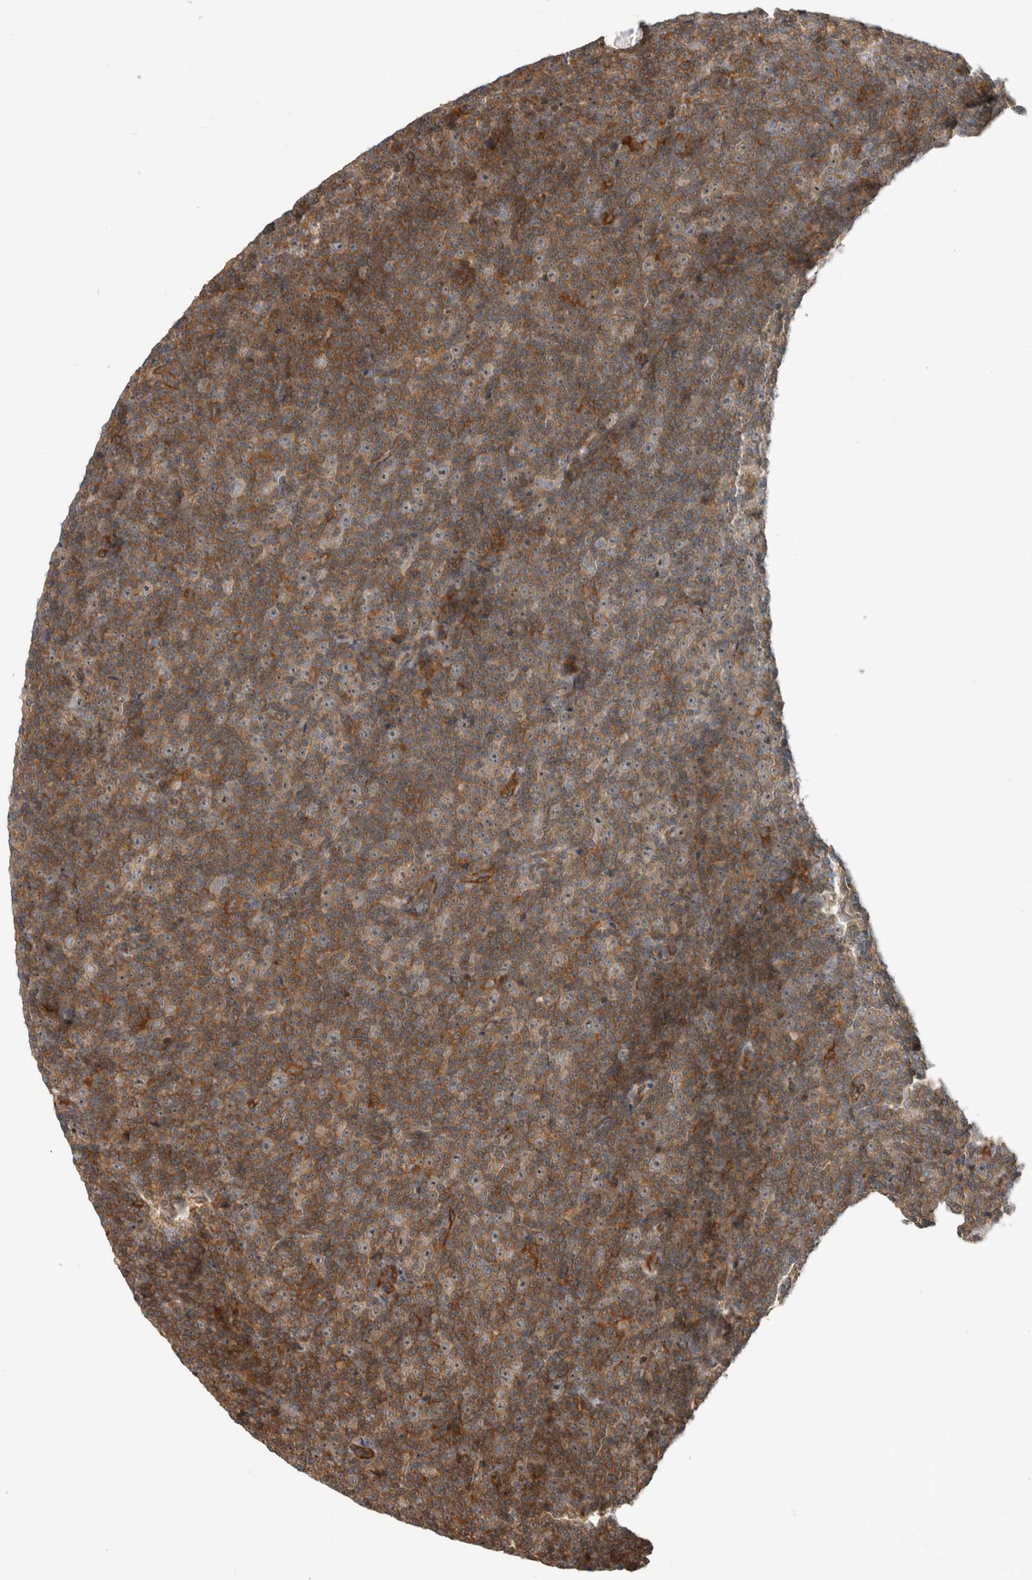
{"staining": {"intensity": "moderate", "quantity": ">75%", "location": "cytoplasmic/membranous"}, "tissue": "lymphoma", "cell_type": "Tumor cells", "image_type": "cancer", "snomed": [{"axis": "morphology", "description": "Malignant lymphoma, non-Hodgkin's type, Low grade"}, {"axis": "topography", "description": "Lymph node"}], "caption": "Malignant lymphoma, non-Hodgkin's type (low-grade) stained with a protein marker shows moderate staining in tumor cells.", "gene": "WASF2", "patient": {"sex": "female", "age": 67}}